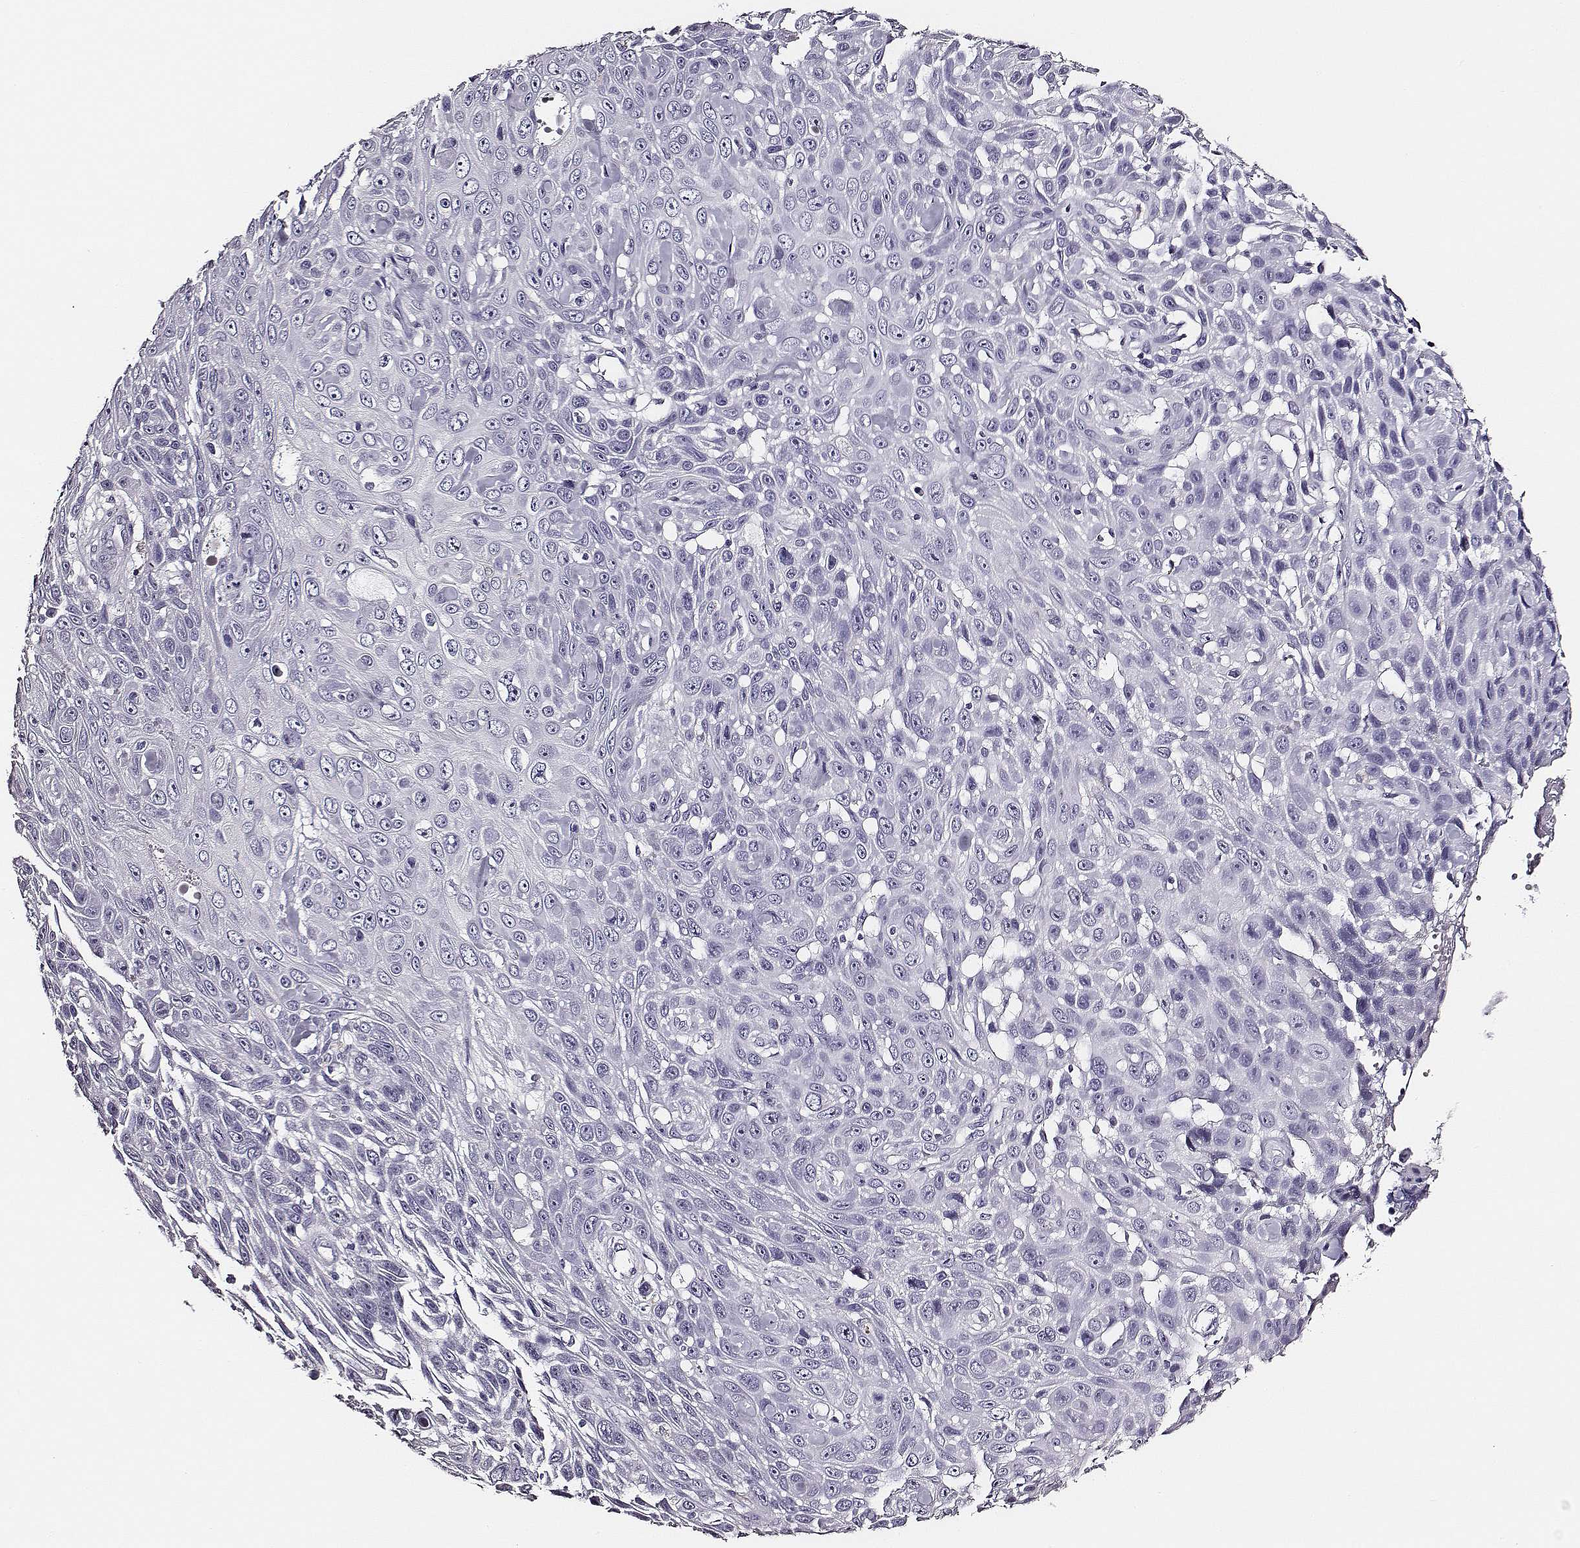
{"staining": {"intensity": "negative", "quantity": "none", "location": "none"}, "tissue": "skin cancer", "cell_type": "Tumor cells", "image_type": "cancer", "snomed": [{"axis": "morphology", "description": "Squamous cell carcinoma, NOS"}, {"axis": "topography", "description": "Skin"}], "caption": "This is an immunohistochemistry (IHC) micrograph of human skin cancer (squamous cell carcinoma). There is no expression in tumor cells.", "gene": "DPEP1", "patient": {"sex": "male", "age": 82}}